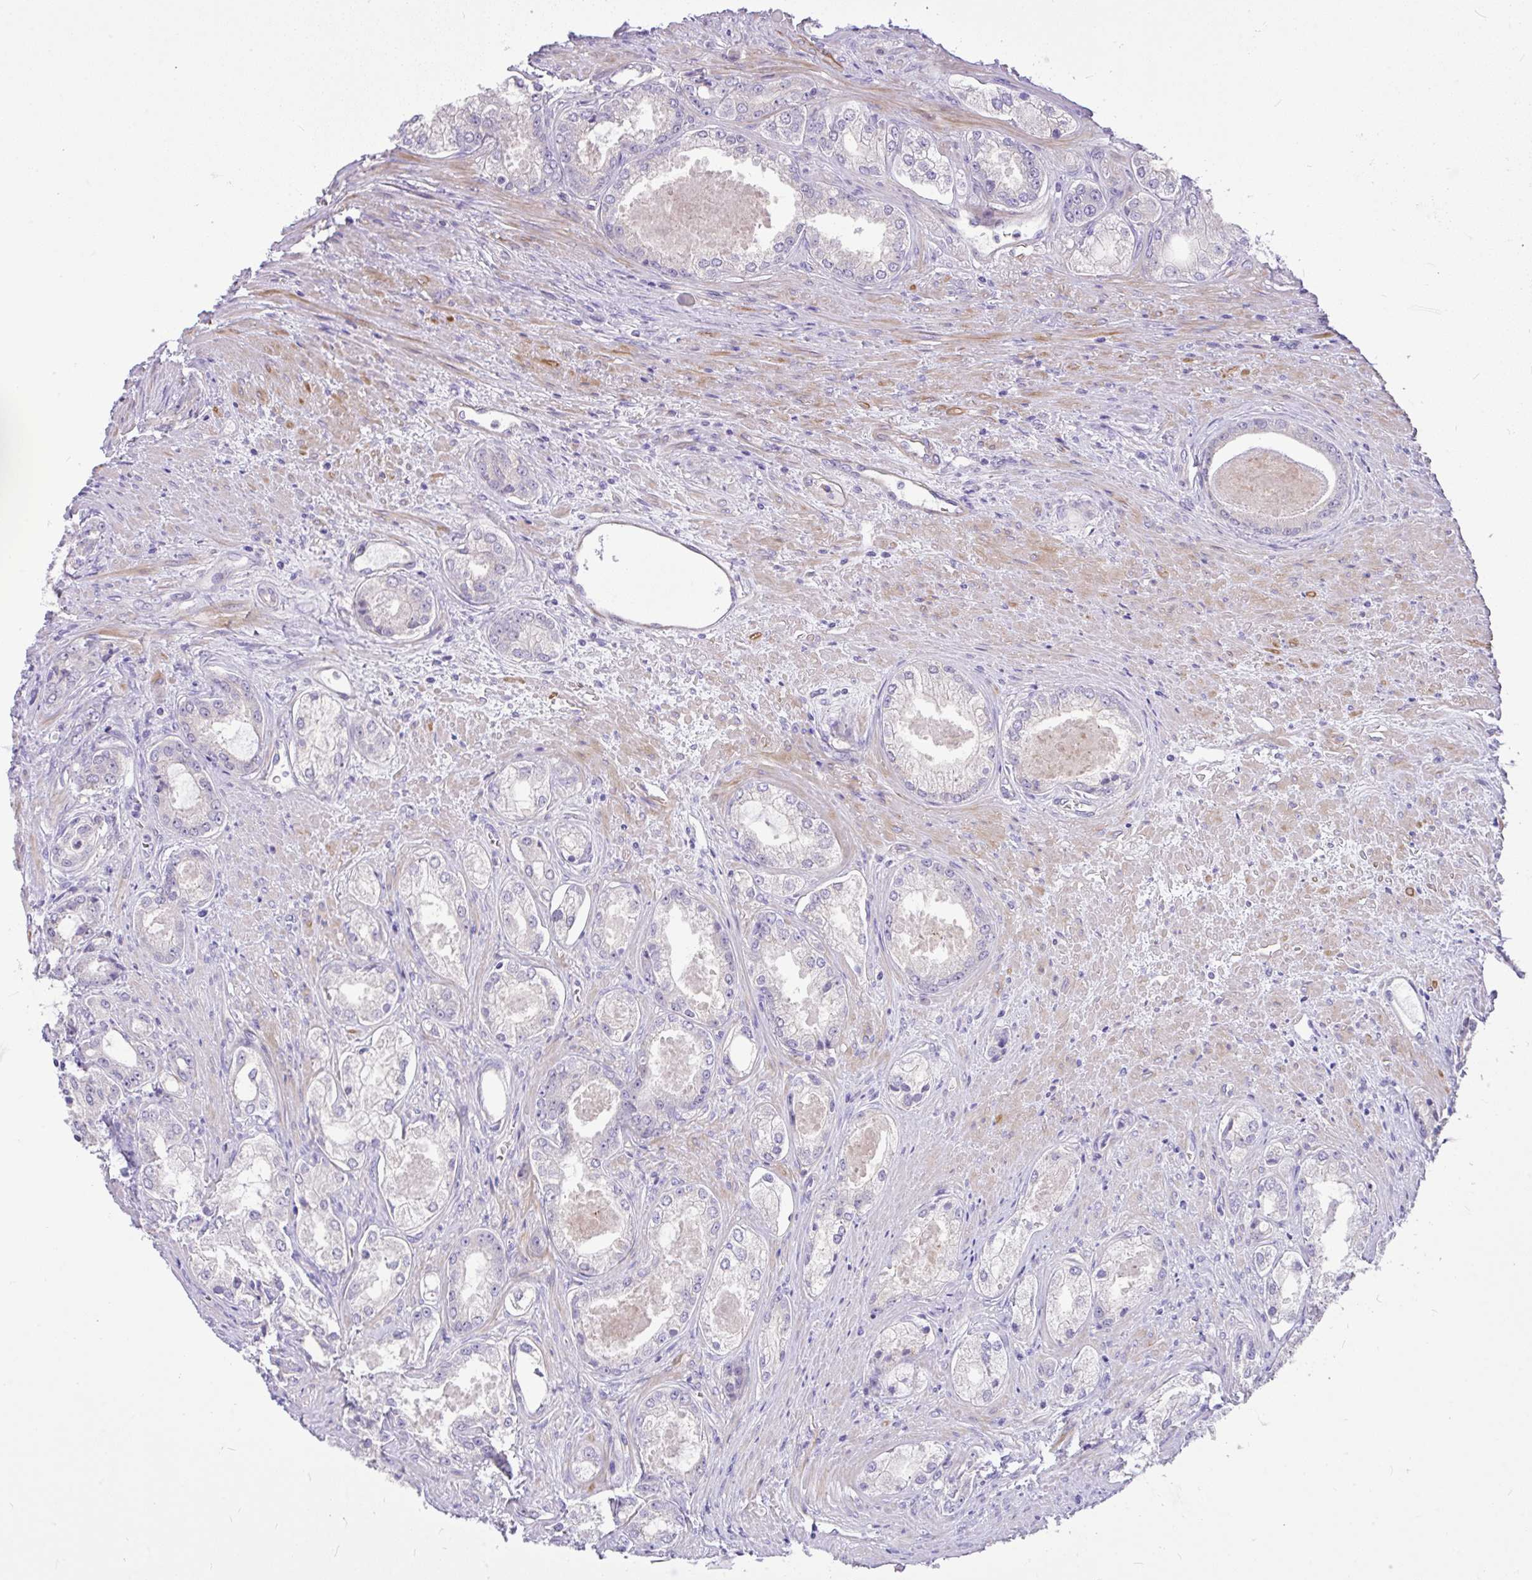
{"staining": {"intensity": "negative", "quantity": "none", "location": "none"}, "tissue": "prostate cancer", "cell_type": "Tumor cells", "image_type": "cancer", "snomed": [{"axis": "morphology", "description": "Adenocarcinoma, Low grade"}, {"axis": "topography", "description": "Prostate"}], "caption": "This is an immunohistochemistry (IHC) photomicrograph of human prostate adenocarcinoma (low-grade). There is no positivity in tumor cells.", "gene": "MOCS1", "patient": {"sex": "male", "age": 68}}